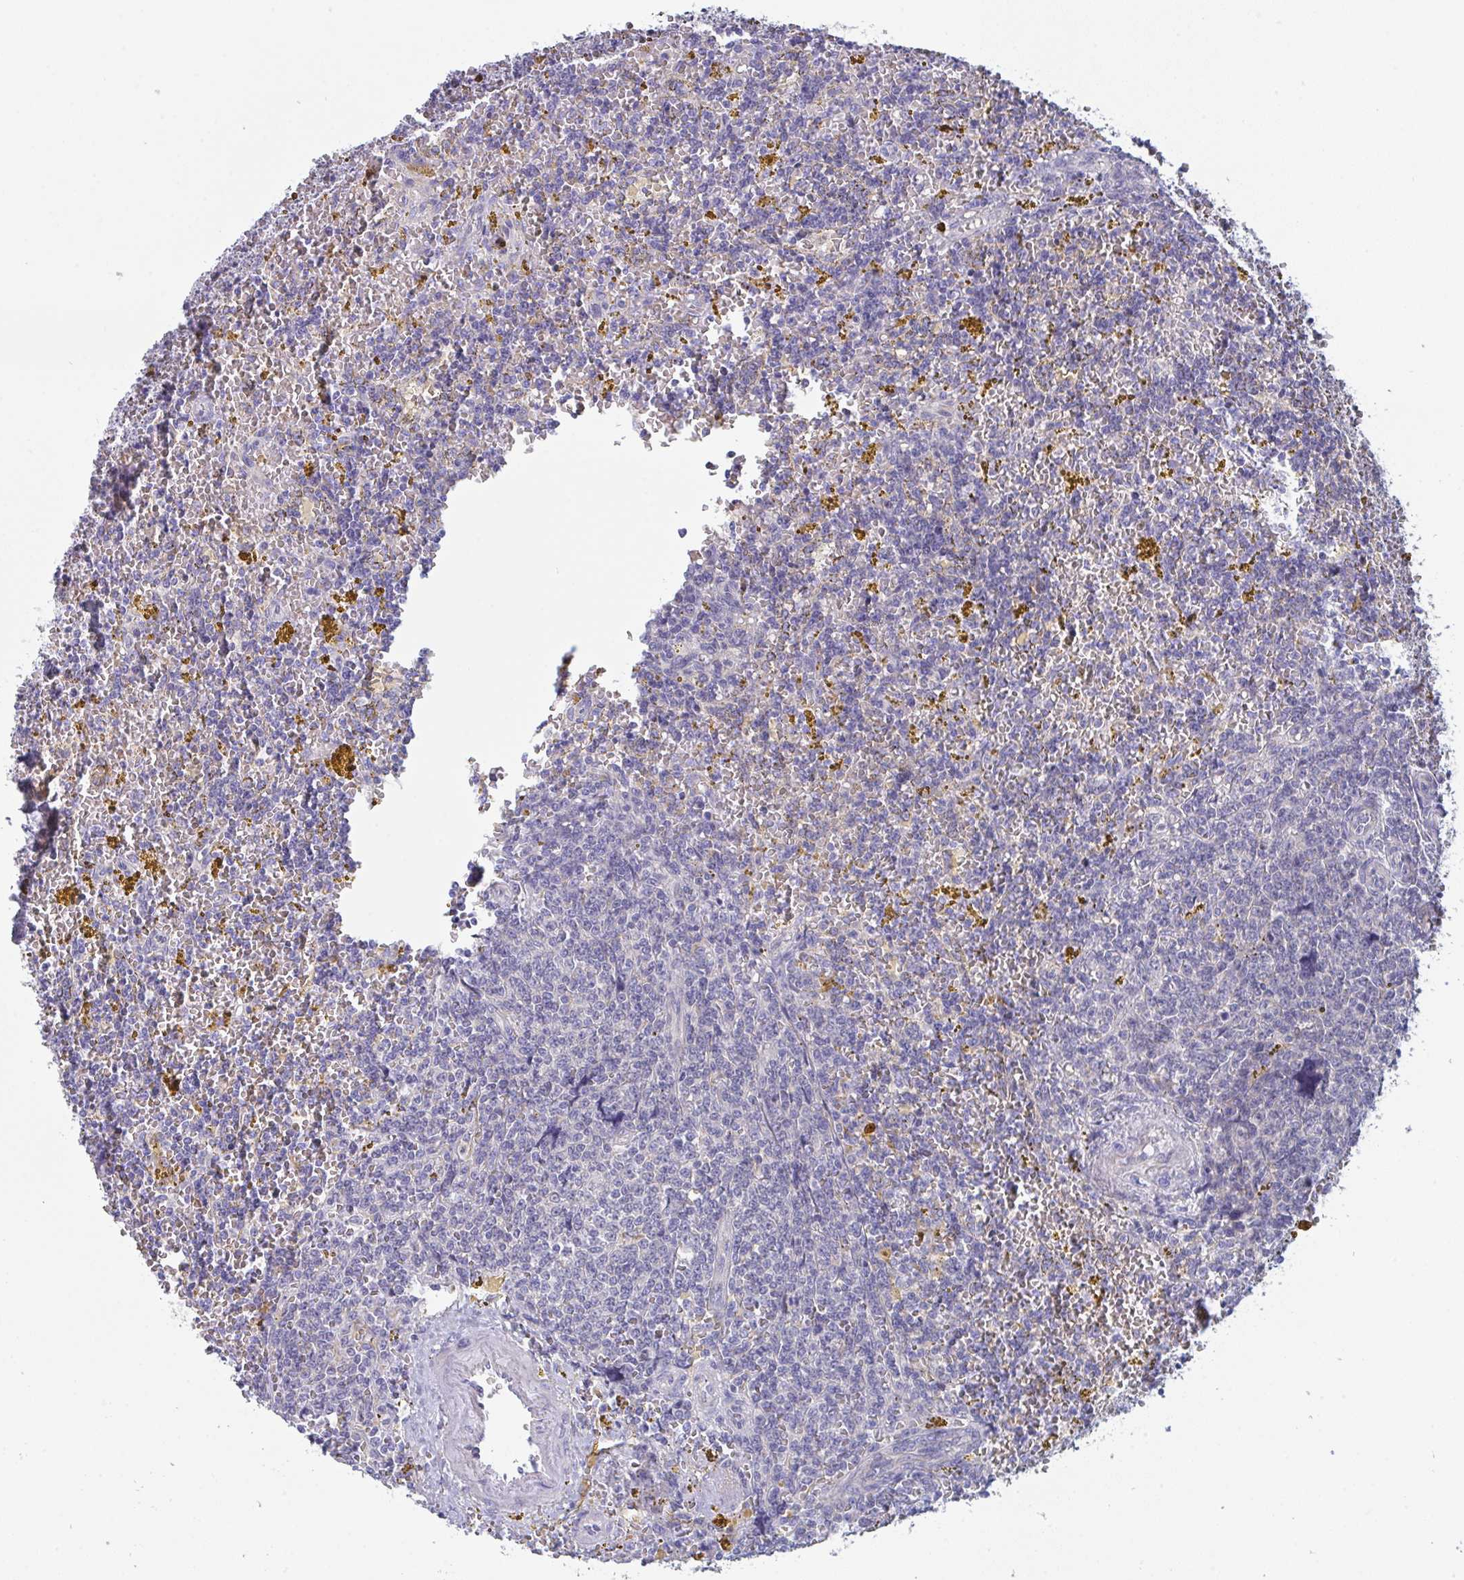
{"staining": {"intensity": "negative", "quantity": "none", "location": "none"}, "tissue": "lymphoma", "cell_type": "Tumor cells", "image_type": "cancer", "snomed": [{"axis": "morphology", "description": "Malignant lymphoma, non-Hodgkin's type, Low grade"}, {"axis": "topography", "description": "Spleen"}, {"axis": "topography", "description": "Lymph node"}], "caption": "Malignant lymphoma, non-Hodgkin's type (low-grade) stained for a protein using immunohistochemistry reveals no staining tumor cells.", "gene": "PTPRD", "patient": {"sex": "female", "age": 66}}